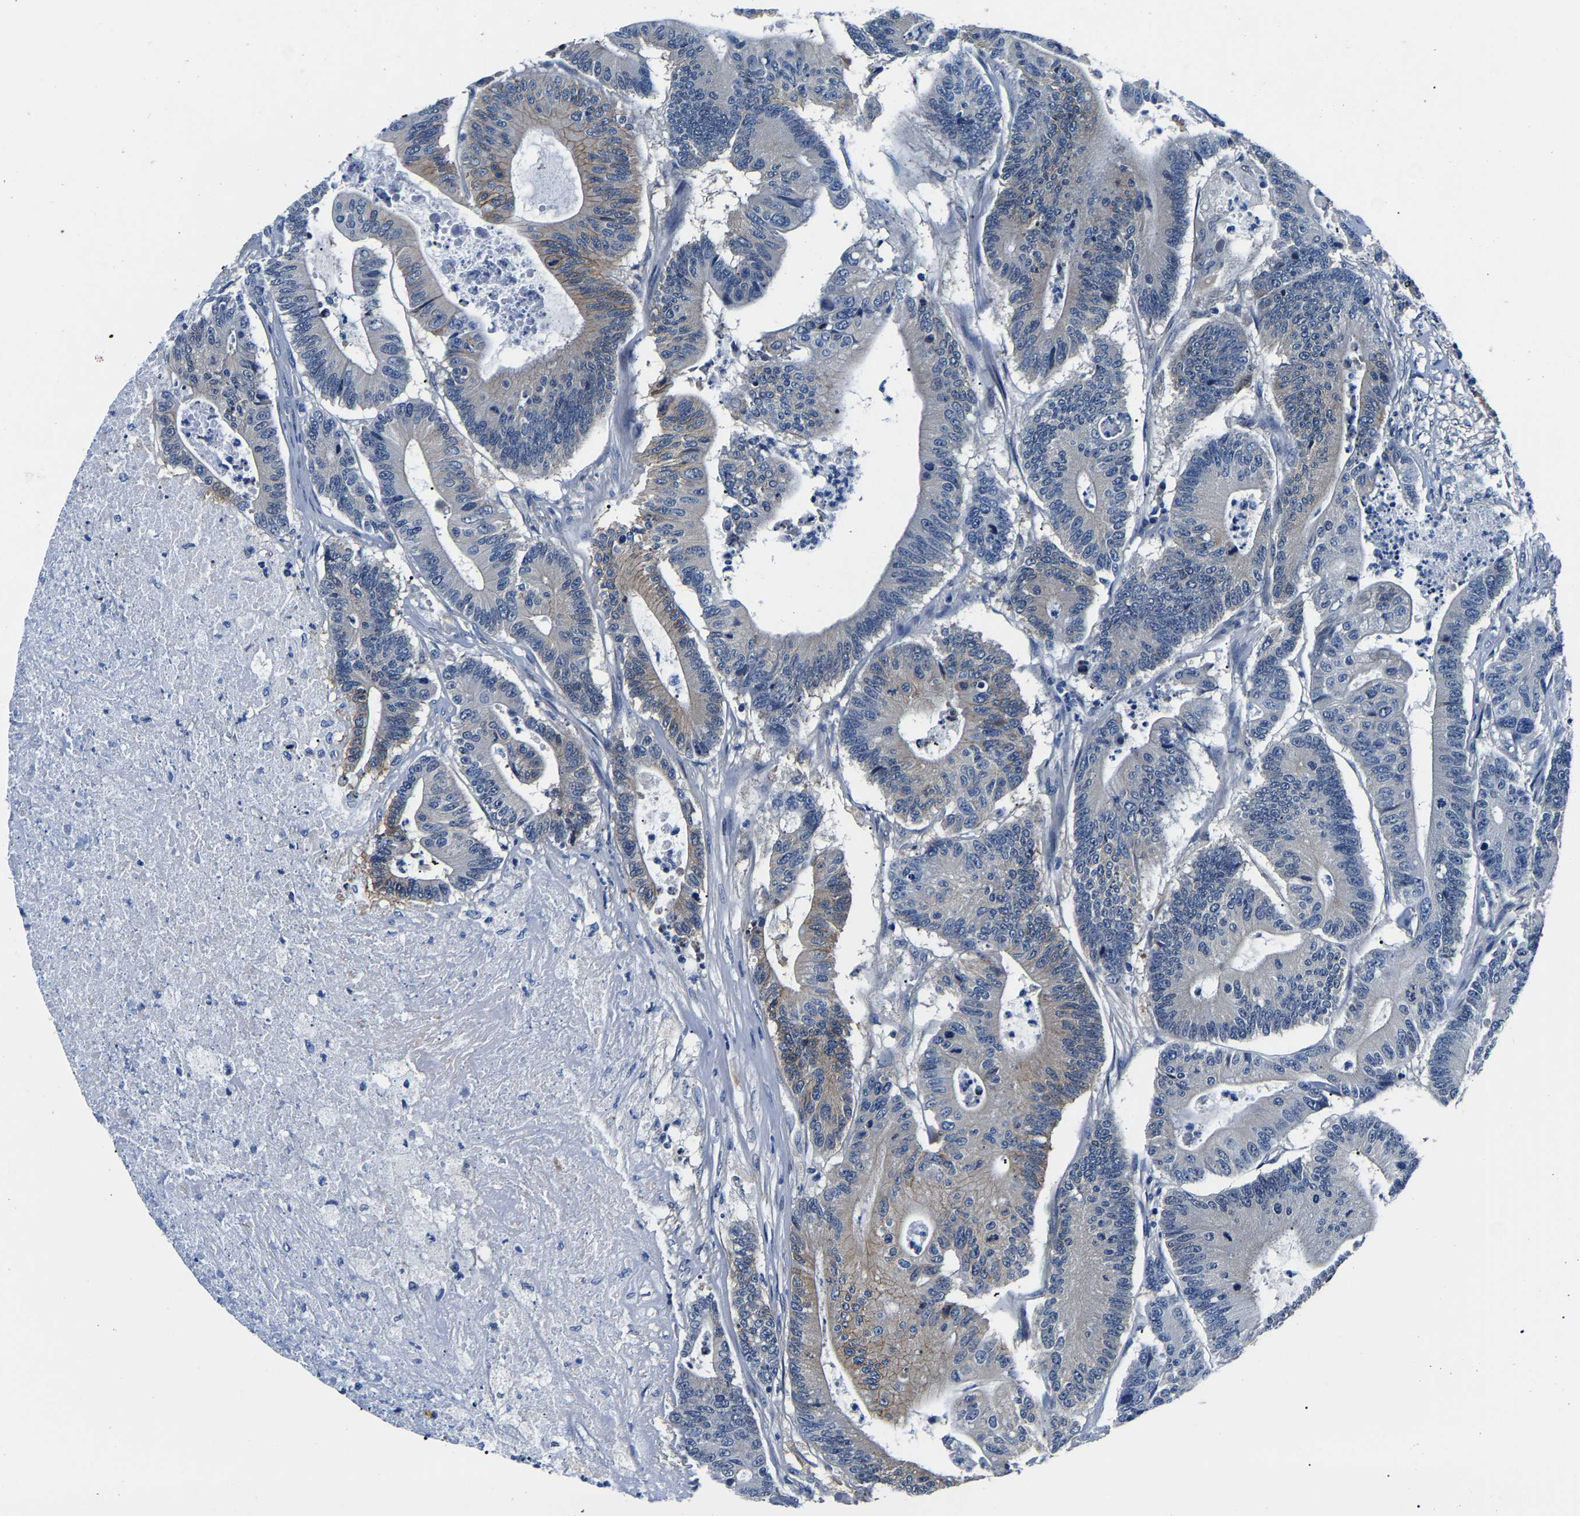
{"staining": {"intensity": "moderate", "quantity": "<25%", "location": "cytoplasmic/membranous"}, "tissue": "colorectal cancer", "cell_type": "Tumor cells", "image_type": "cancer", "snomed": [{"axis": "morphology", "description": "Adenocarcinoma, NOS"}, {"axis": "topography", "description": "Colon"}], "caption": "Protein expression analysis of human colorectal adenocarcinoma reveals moderate cytoplasmic/membranous staining in approximately <25% of tumor cells. (IHC, brightfield microscopy, high magnification).", "gene": "ACO1", "patient": {"sex": "female", "age": 84}}